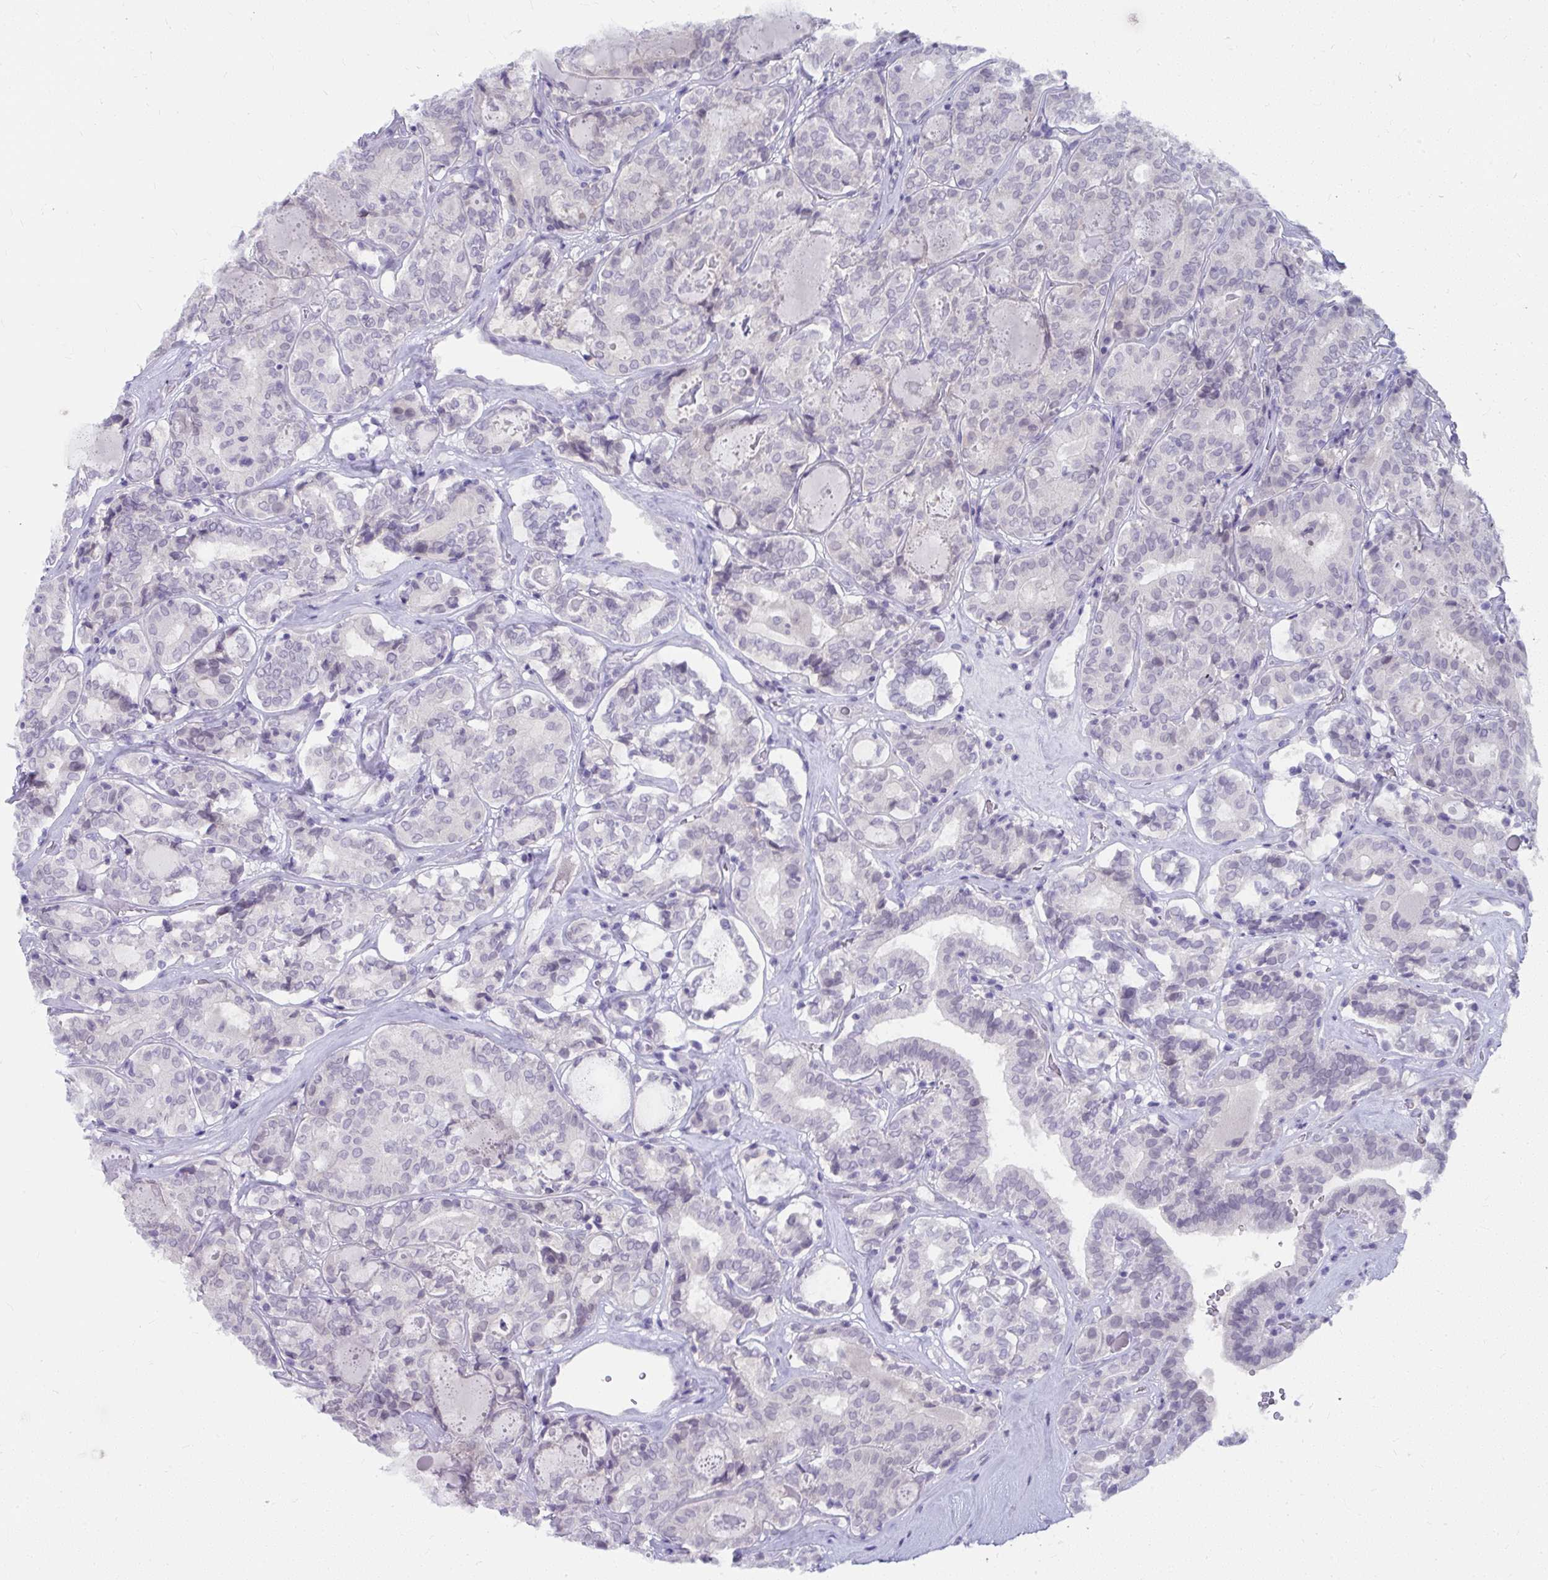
{"staining": {"intensity": "negative", "quantity": "none", "location": "none"}, "tissue": "thyroid cancer", "cell_type": "Tumor cells", "image_type": "cancer", "snomed": [{"axis": "morphology", "description": "Papillary adenocarcinoma, NOS"}, {"axis": "topography", "description": "Thyroid gland"}], "caption": "This is a micrograph of IHC staining of thyroid cancer, which shows no staining in tumor cells.", "gene": "UGT3A2", "patient": {"sex": "female", "age": 72}}